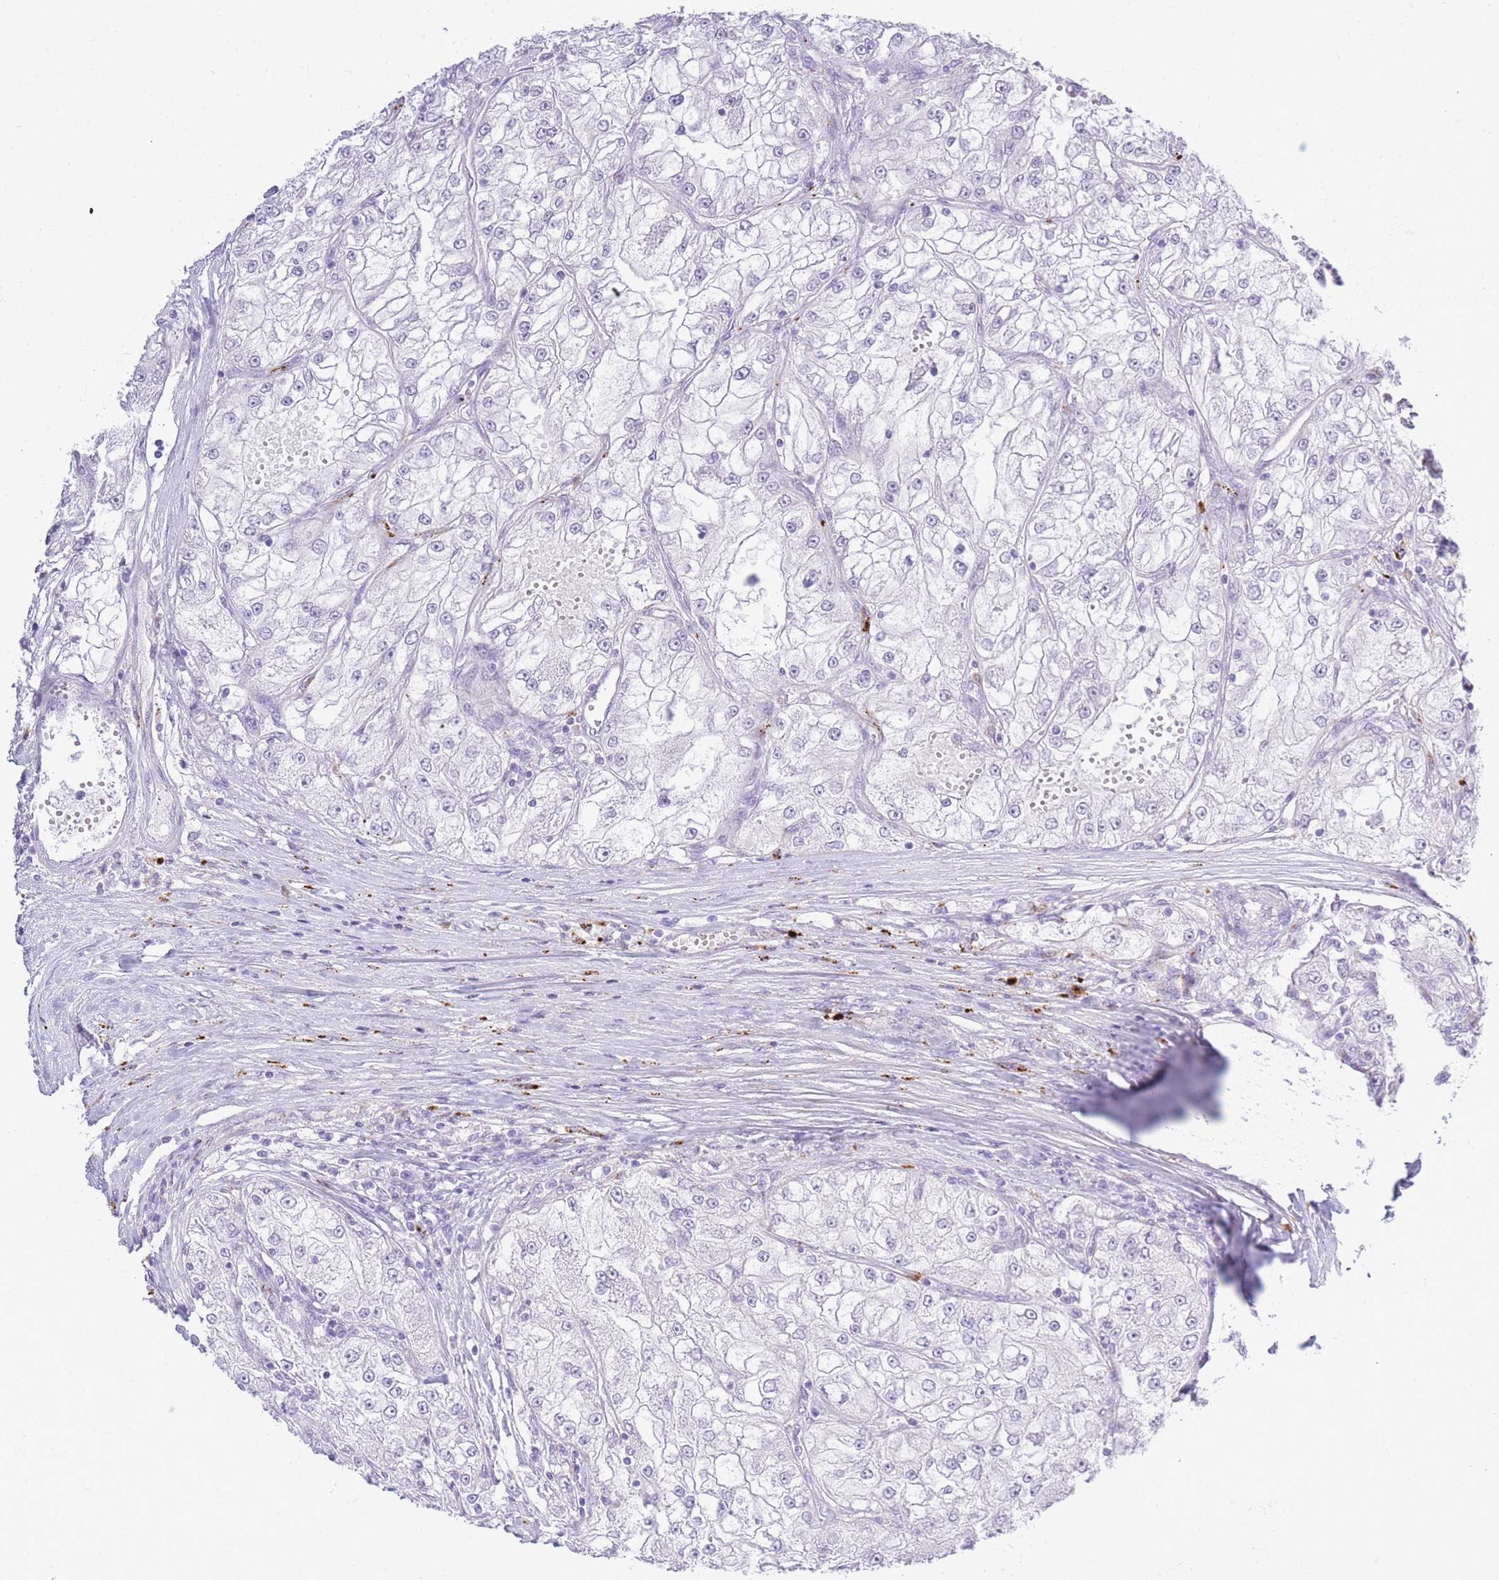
{"staining": {"intensity": "negative", "quantity": "none", "location": "none"}, "tissue": "renal cancer", "cell_type": "Tumor cells", "image_type": "cancer", "snomed": [{"axis": "morphology", "description": "Adenocarcinoma, NOS"}, {"axis": "topography", "description": "Kidney"}], "caption": "Immunohistochemical staining of renal adenocarcinoma demonstrates no significant expression in tumor cells. Brightfield microscopy of immunohistochemistry (IHC) stained with DAB (3,3'-diaminobenzidine) (brown) and hematoxylin (blue), captured at high magnification.", "gene": "RHO", "patient": {"sex": "female", "age": 72}}